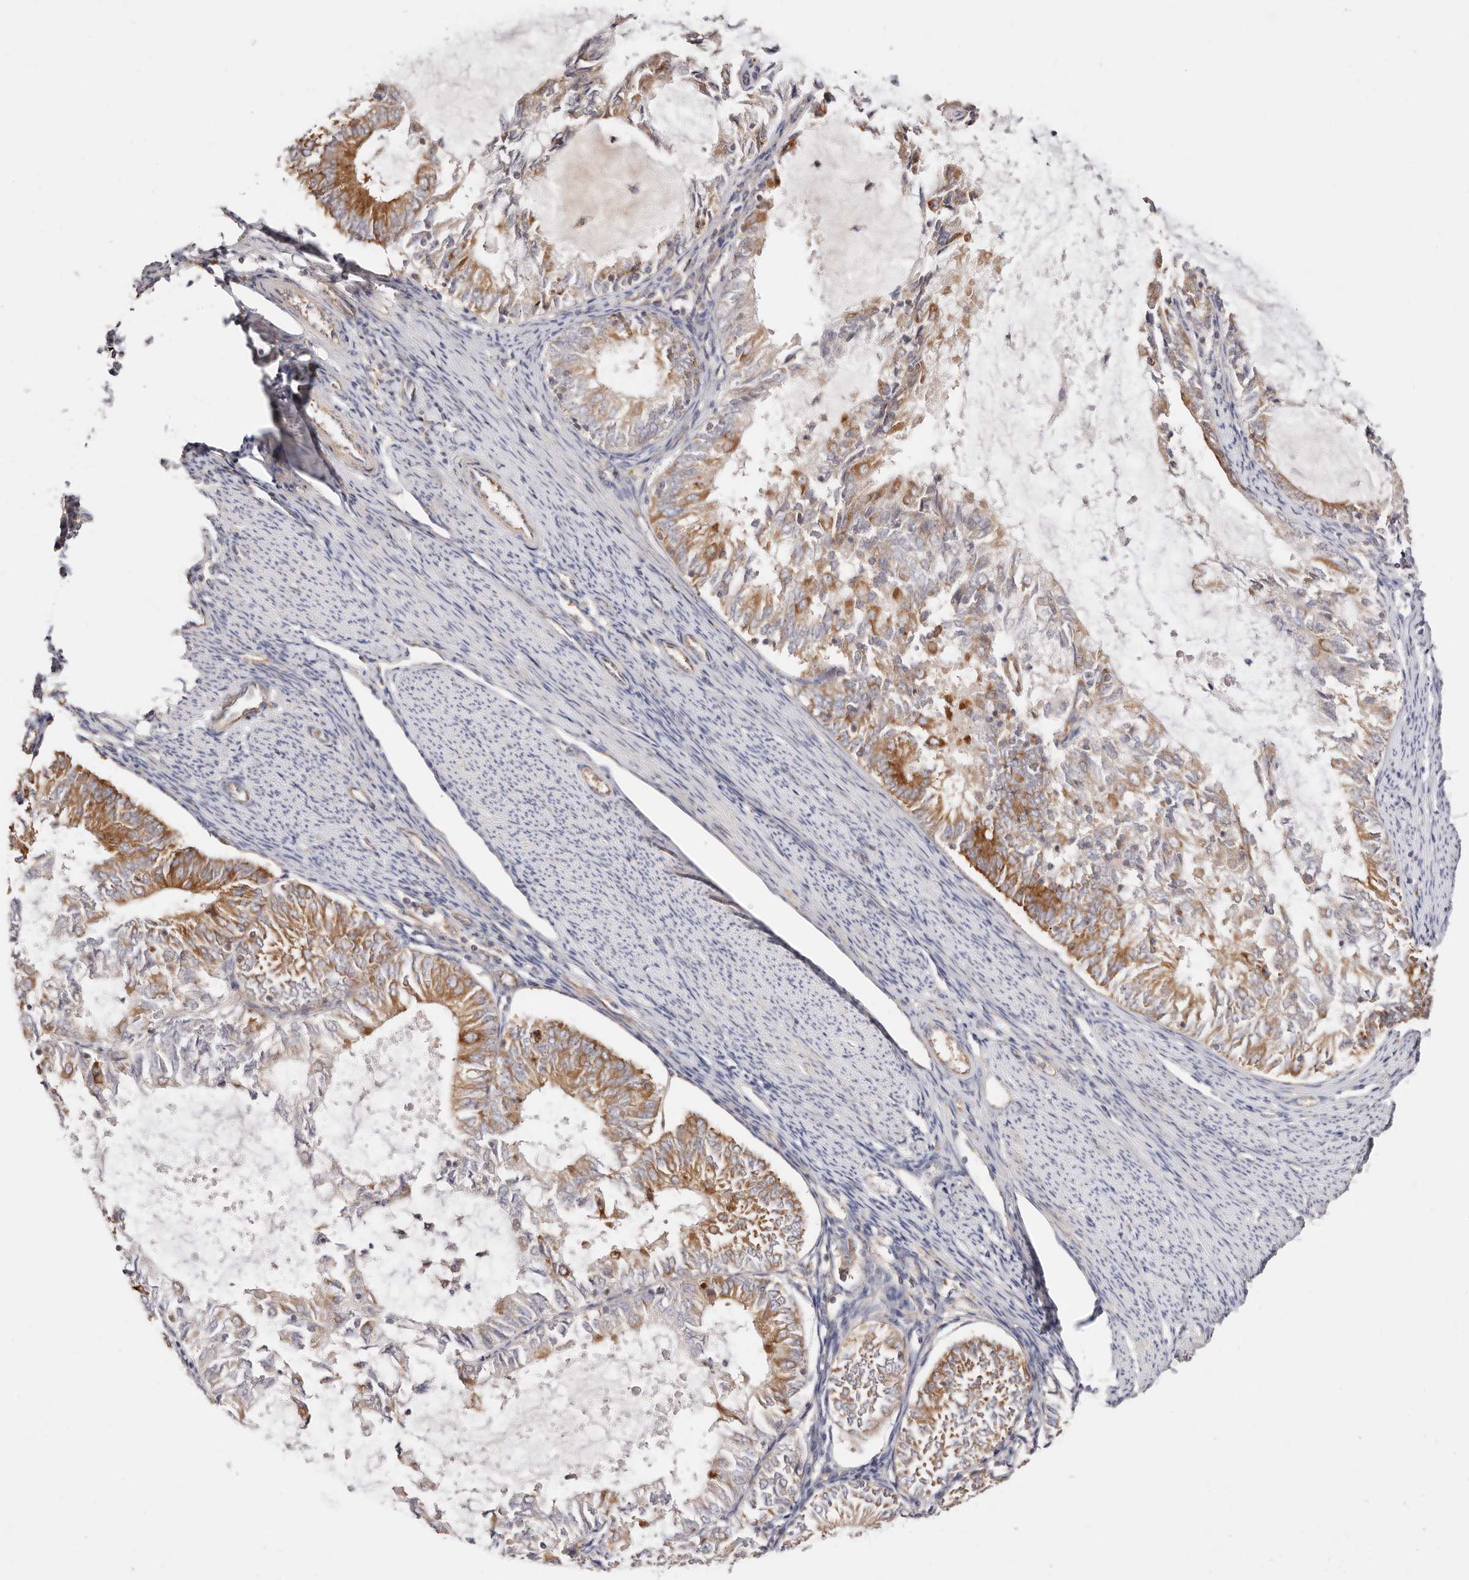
{"staining": {"intensity": "moderate", "quantity": "25%-75%", "location": "cytoplasmic/membranous"}, "tissue": "endometrial cancer", "cell_type": "Tumor cells", "image_type": "cancer", "snomed": [{"axis": "morphology", "description": "Adenocarcinoma, NOS"}, {"axis": "topography", "description": "Endometrium"}], "caption": "The immunohistochemical stain highlights moderate cytoplasmic/membranous staining in tumor cells of endometrial cancer tissue.", "gene": "GNA13", "patient": {"sex": "female", "age": 57}}